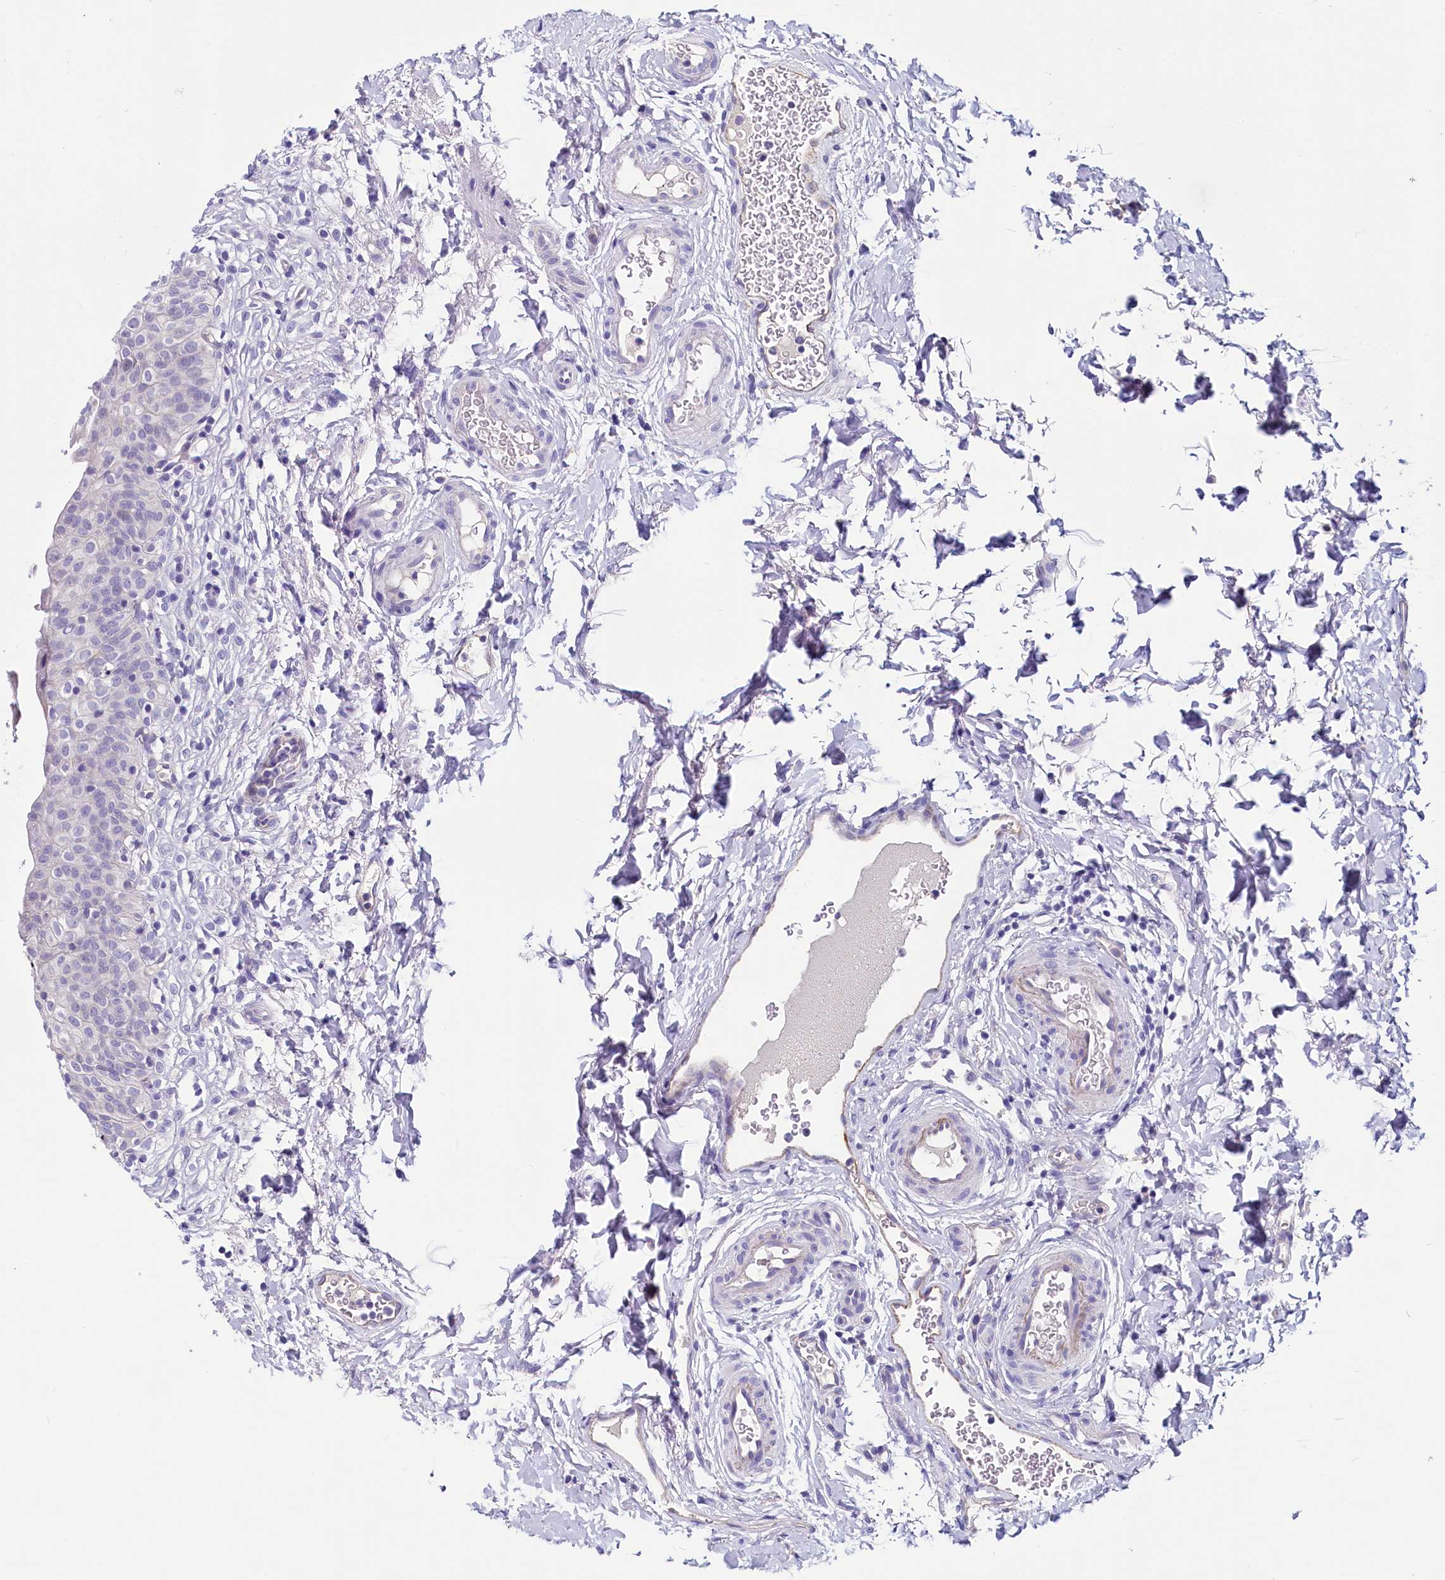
{"staining": {"intensity": "negative", "quantity": "none", "location": "none"}, "tissue": "urinary bladder", "cell_type": "Urothelial cells", "image_type": "normal", "snomed": [{"axis": "morphology", "description": "Normal tissue, NOS"}, {"axis": "topography", "description": "Urinary bladder"}], "caption": "Protein analysis of normal urinary bladder reveals no significant expression in urothelial cells.", "gene": "INSC", "patient": {"sex": "male", "age": 55}}